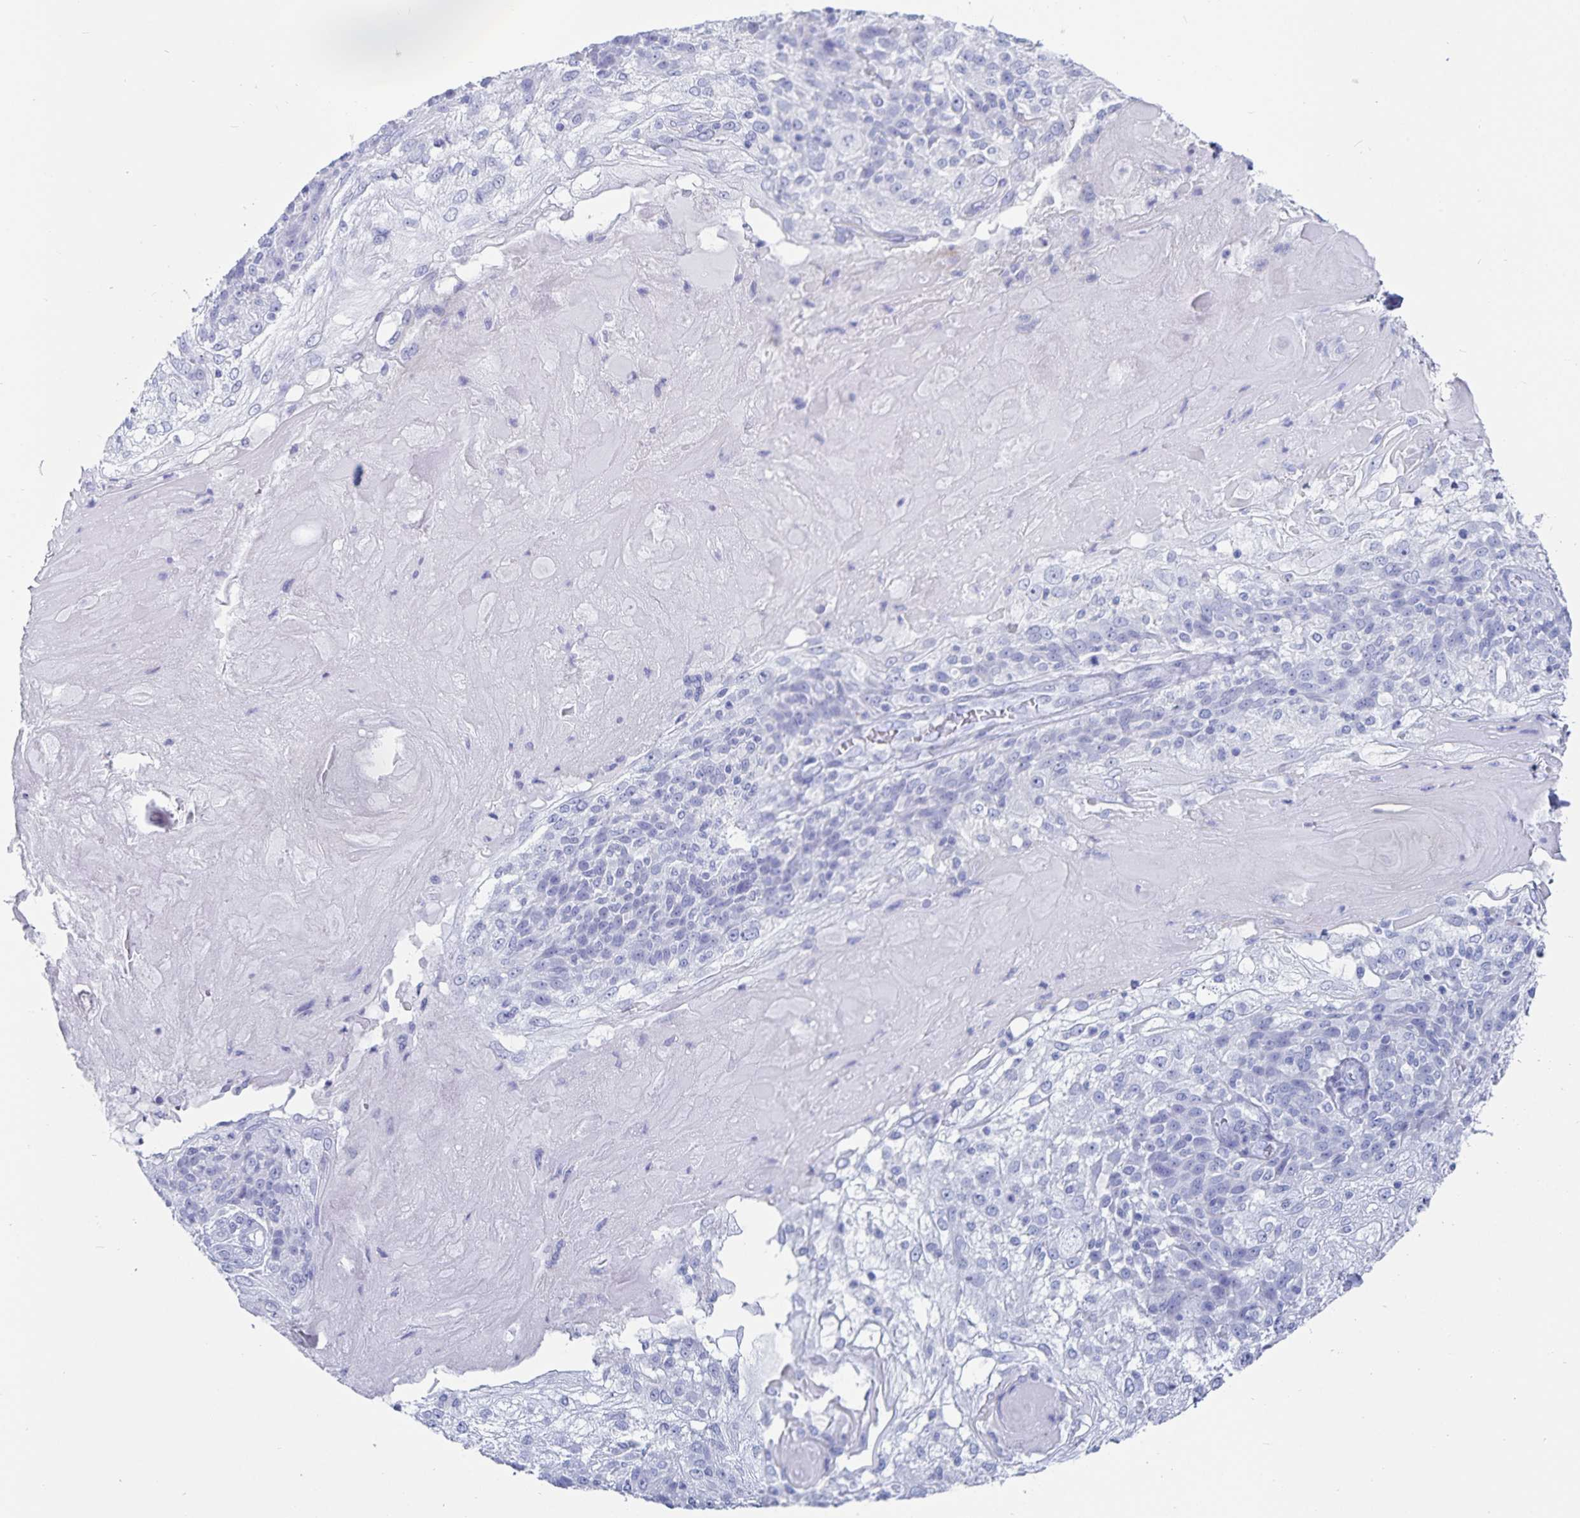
{"staining": {"intensity": "negative", "quantity": "none", "location": "none"}, "tissue": "skin cancer", "cell_type": "Tumor cells", "image_type": "cancer", "snomed": [{"axis": "morphology", "description": "Normal tissue, NOS"}, {"axis": "morphology", "description": "Squamous cell carcinoma, NOS"}, {"axis": "topography", "description": "Skin"}], "caption": "Human squamous cell carcinoma (skin) stained for a protein using immunohistochemistry displays no staining in tumor cells.", "gene": "C19orf73", "patient": {"sex": "female", "age": 83}}